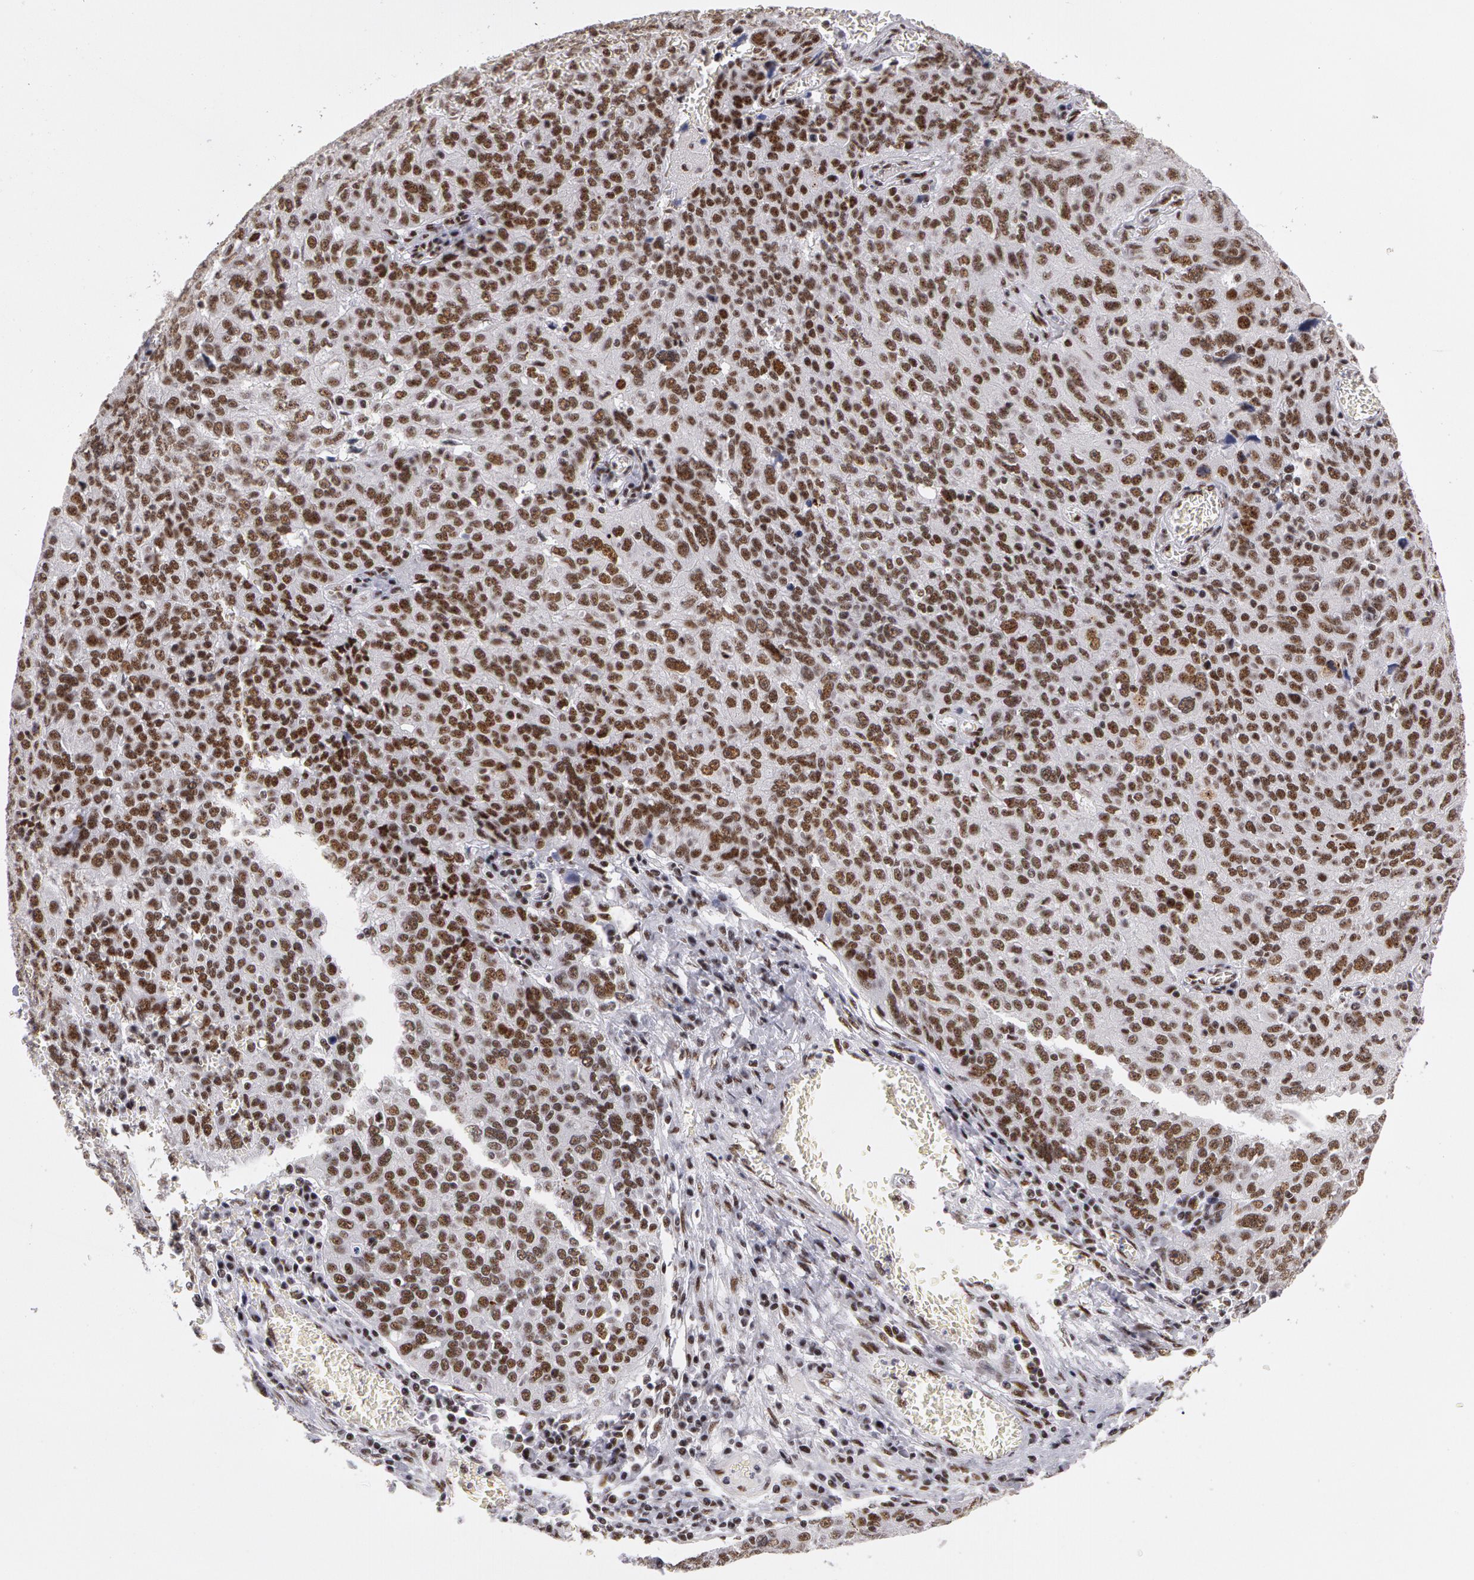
{"staining": {"intensity": "weak", "quantity": ">75%", "location": "nuclear"}, "tissue": "ovarian cancer", "cell_type": "Tumor cells", "image_type": "cancer", "snomed": [{"axis": "morphology", "description": "Carcinoma, endometroid"}, {"axis": "topography", "description": "Ovary"}], "caption": "A low amount of weak nuclear staining is seen in about >75% of tumor cells in ovarian cancer tissue.", "gene": "PNN", "patient": {"sex": "female", "age": 75}}